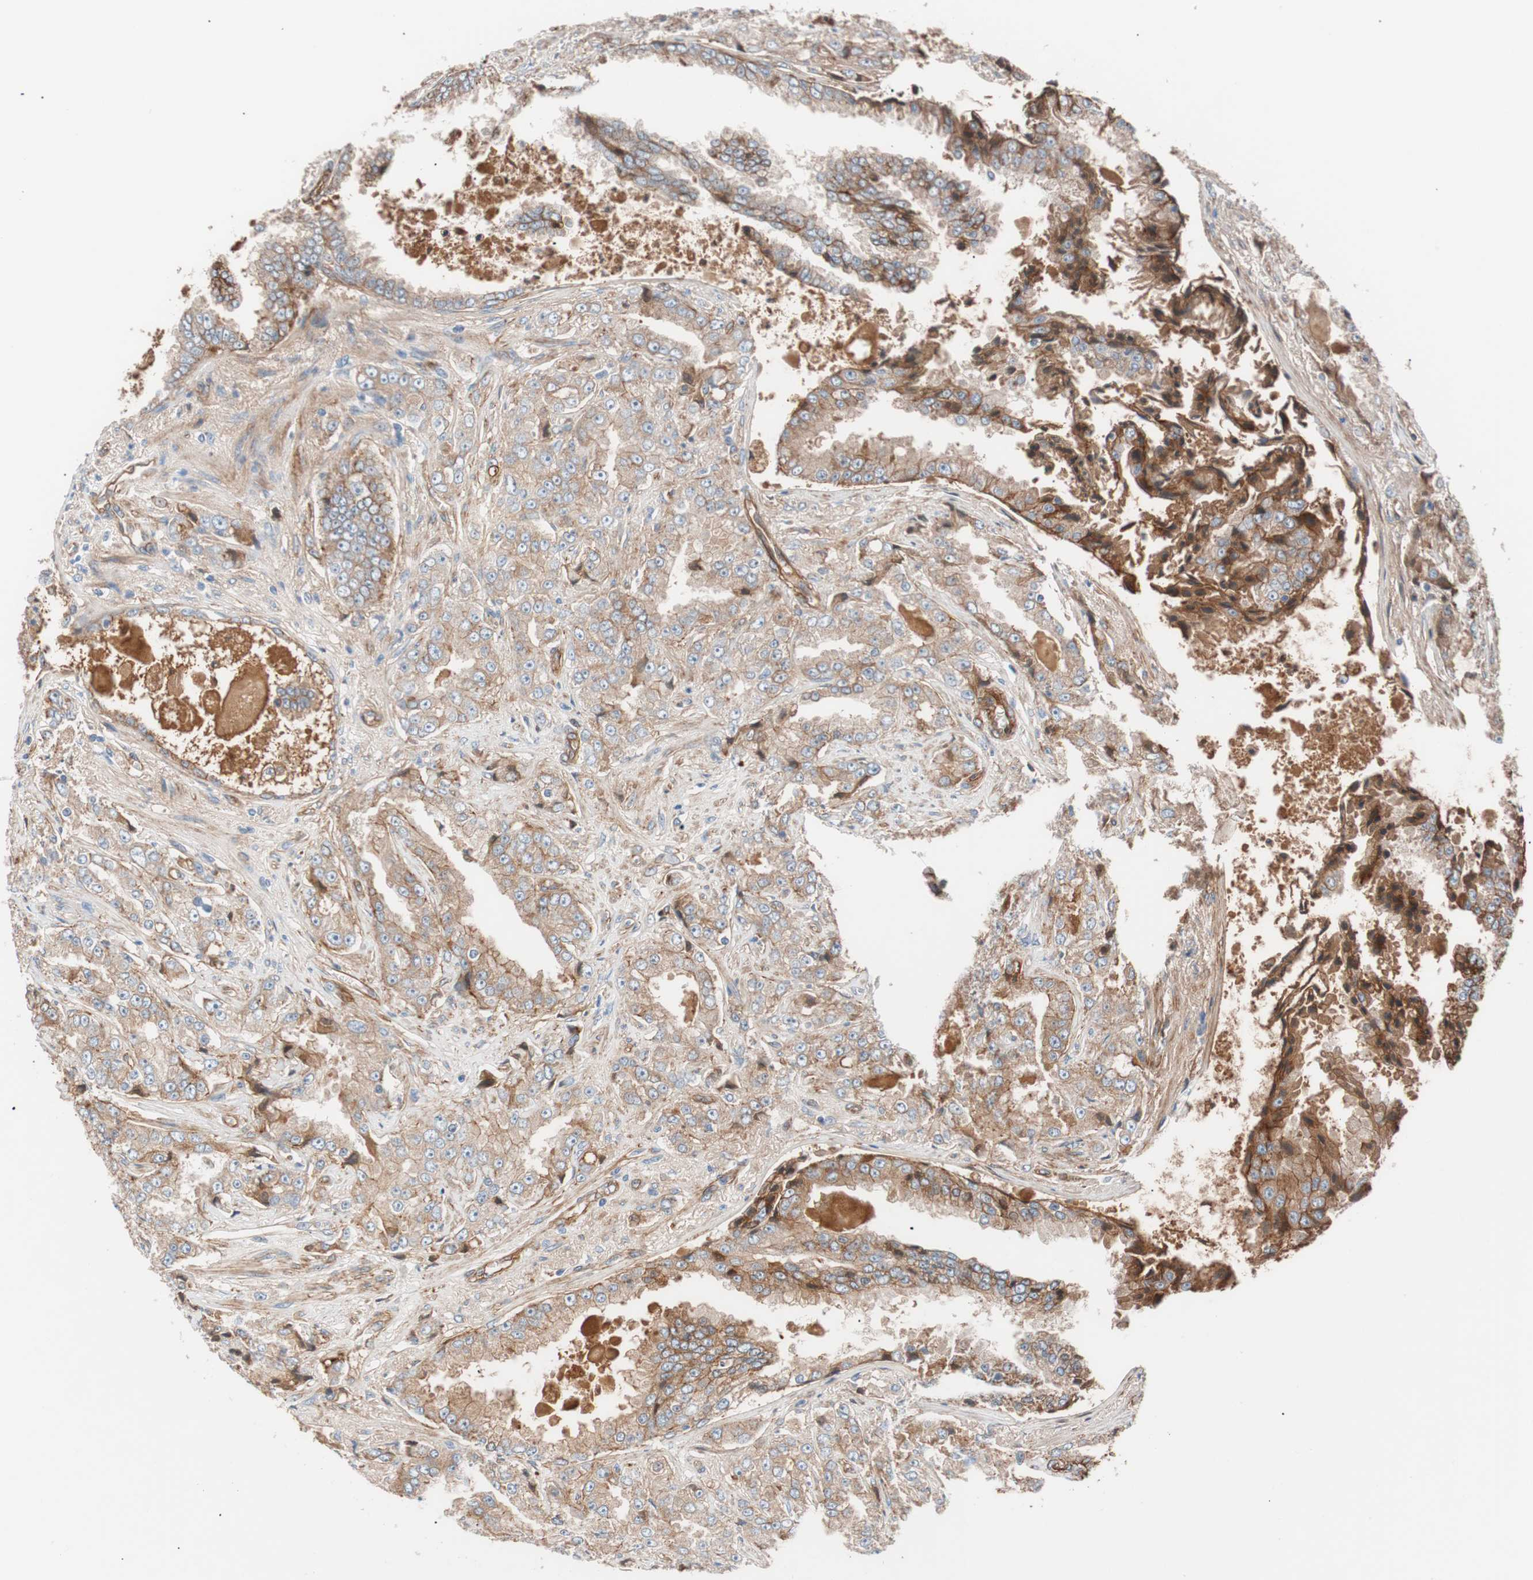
{"staining": {"intensity": "weak", "quantity": "25%-75%", "location": "cytoplasmic/membranous"}, "tissue": "prostate cancer", "cell_type": "Tumor cells", "image_type": "cancer", "snomed": [{"axis": "morphology", "description": "Adenocarcinoma, High grade"}, {"axis": "topography", "description": "Prostate"}], "caption": "Prostate cancer (adenocarcinoma (high-grade)) stained with a protein marker exhibits weak staining in tumor cells.", "gene": "SPINT1", "patient": {"sex": "male", "age": 73}}